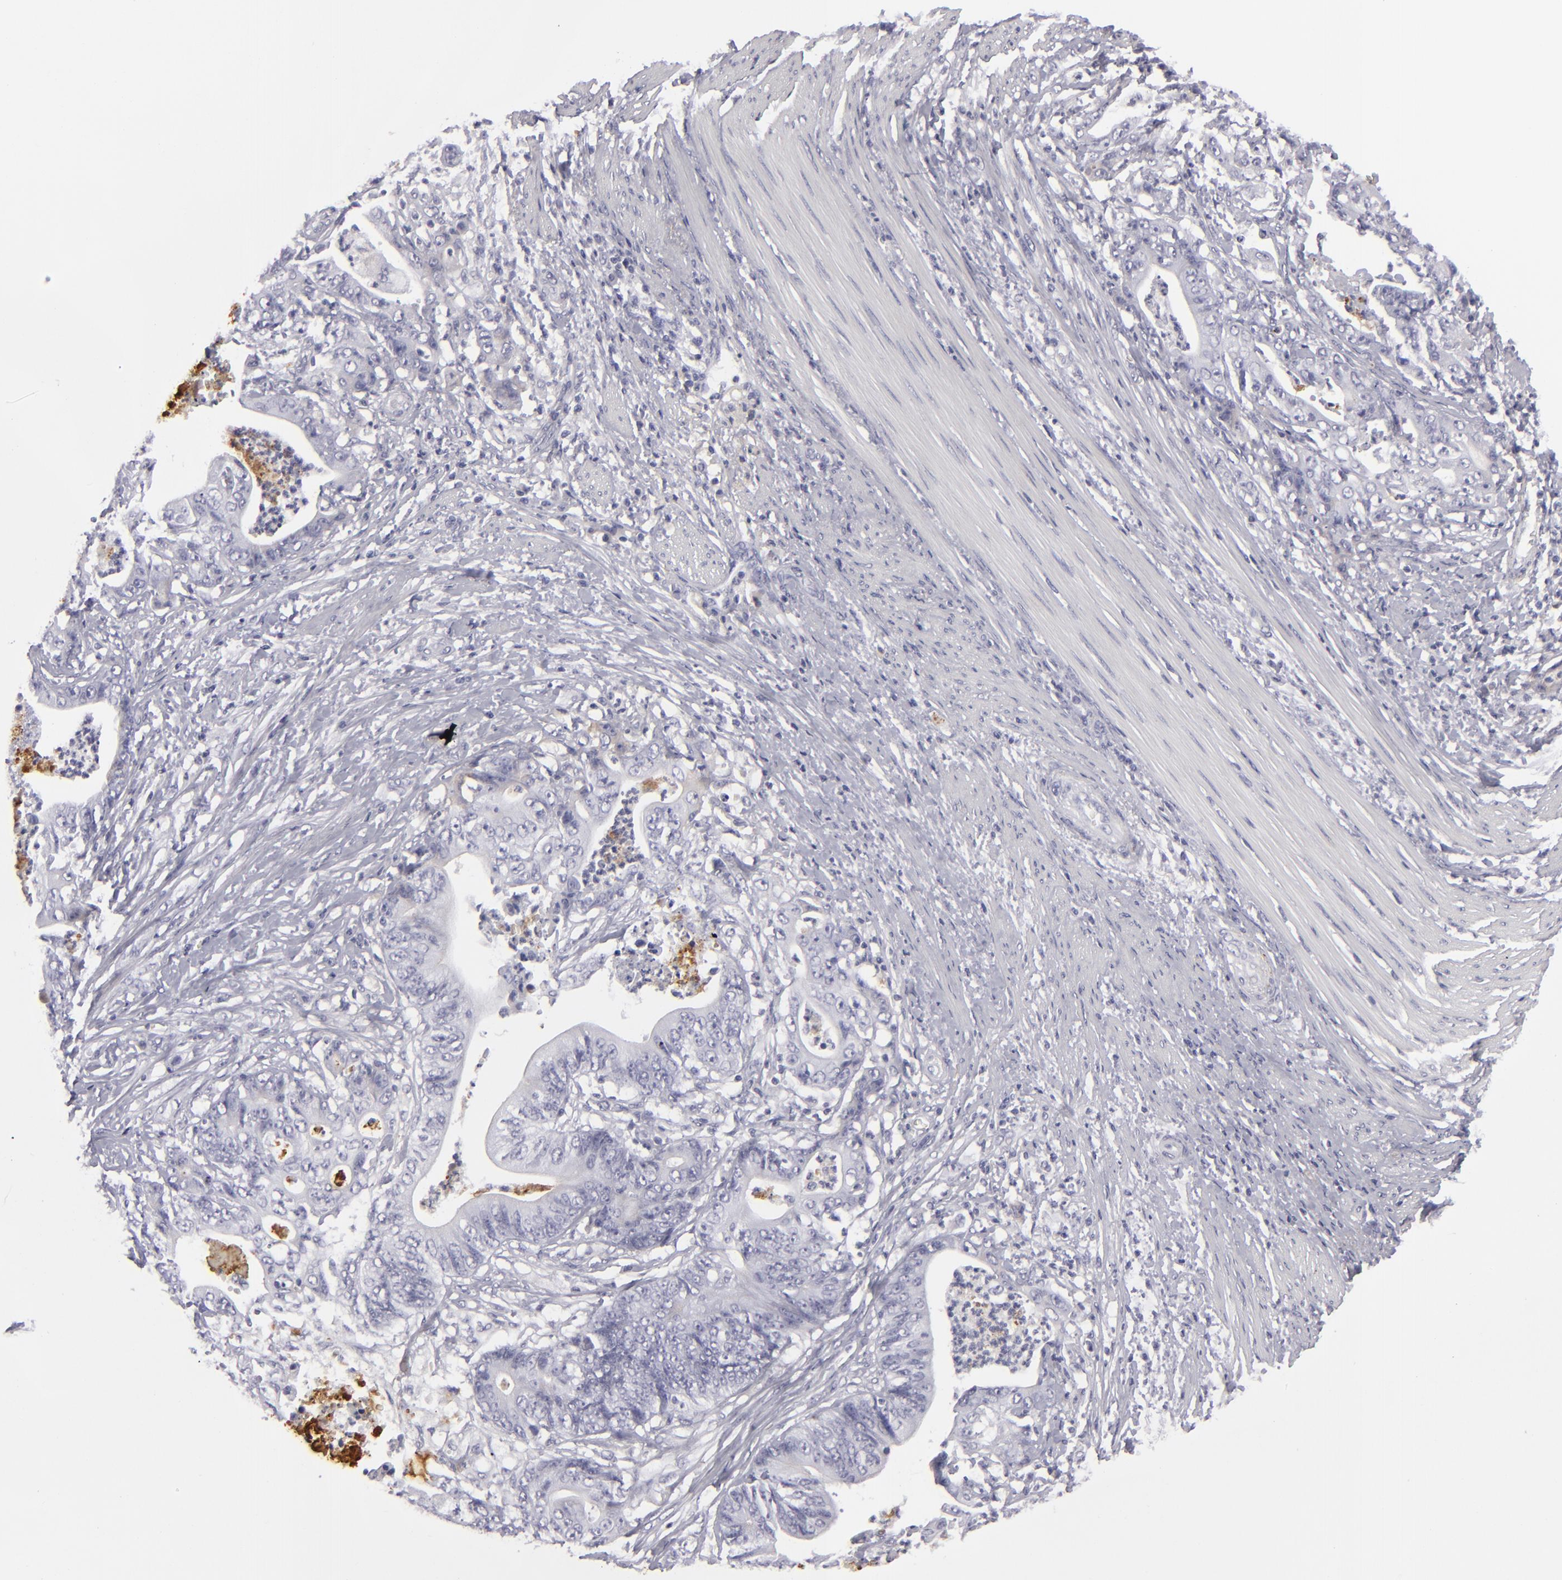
{"staining": {"intensity": "negative", "quantity": "none", "location": "none"}, "tissue": "stomach cancer", "cell_type": "Tumor cells", "image_type": "cancer", "snomed": [{"axis": "morphology", "description": "Adenocarcinoma, NOS"}, {"axis": "topography", "description": "Stomach, lower"}], "caption": "Protein analysis of stomach adenocarcinoma displays no significant staining in tumor cells. (DAB (3,3'-diaminobenzidine) immunohistochemistry with hematoxylin counter stain).", "gene": "C9", "patient": {"sex": "female", "age": 86}}